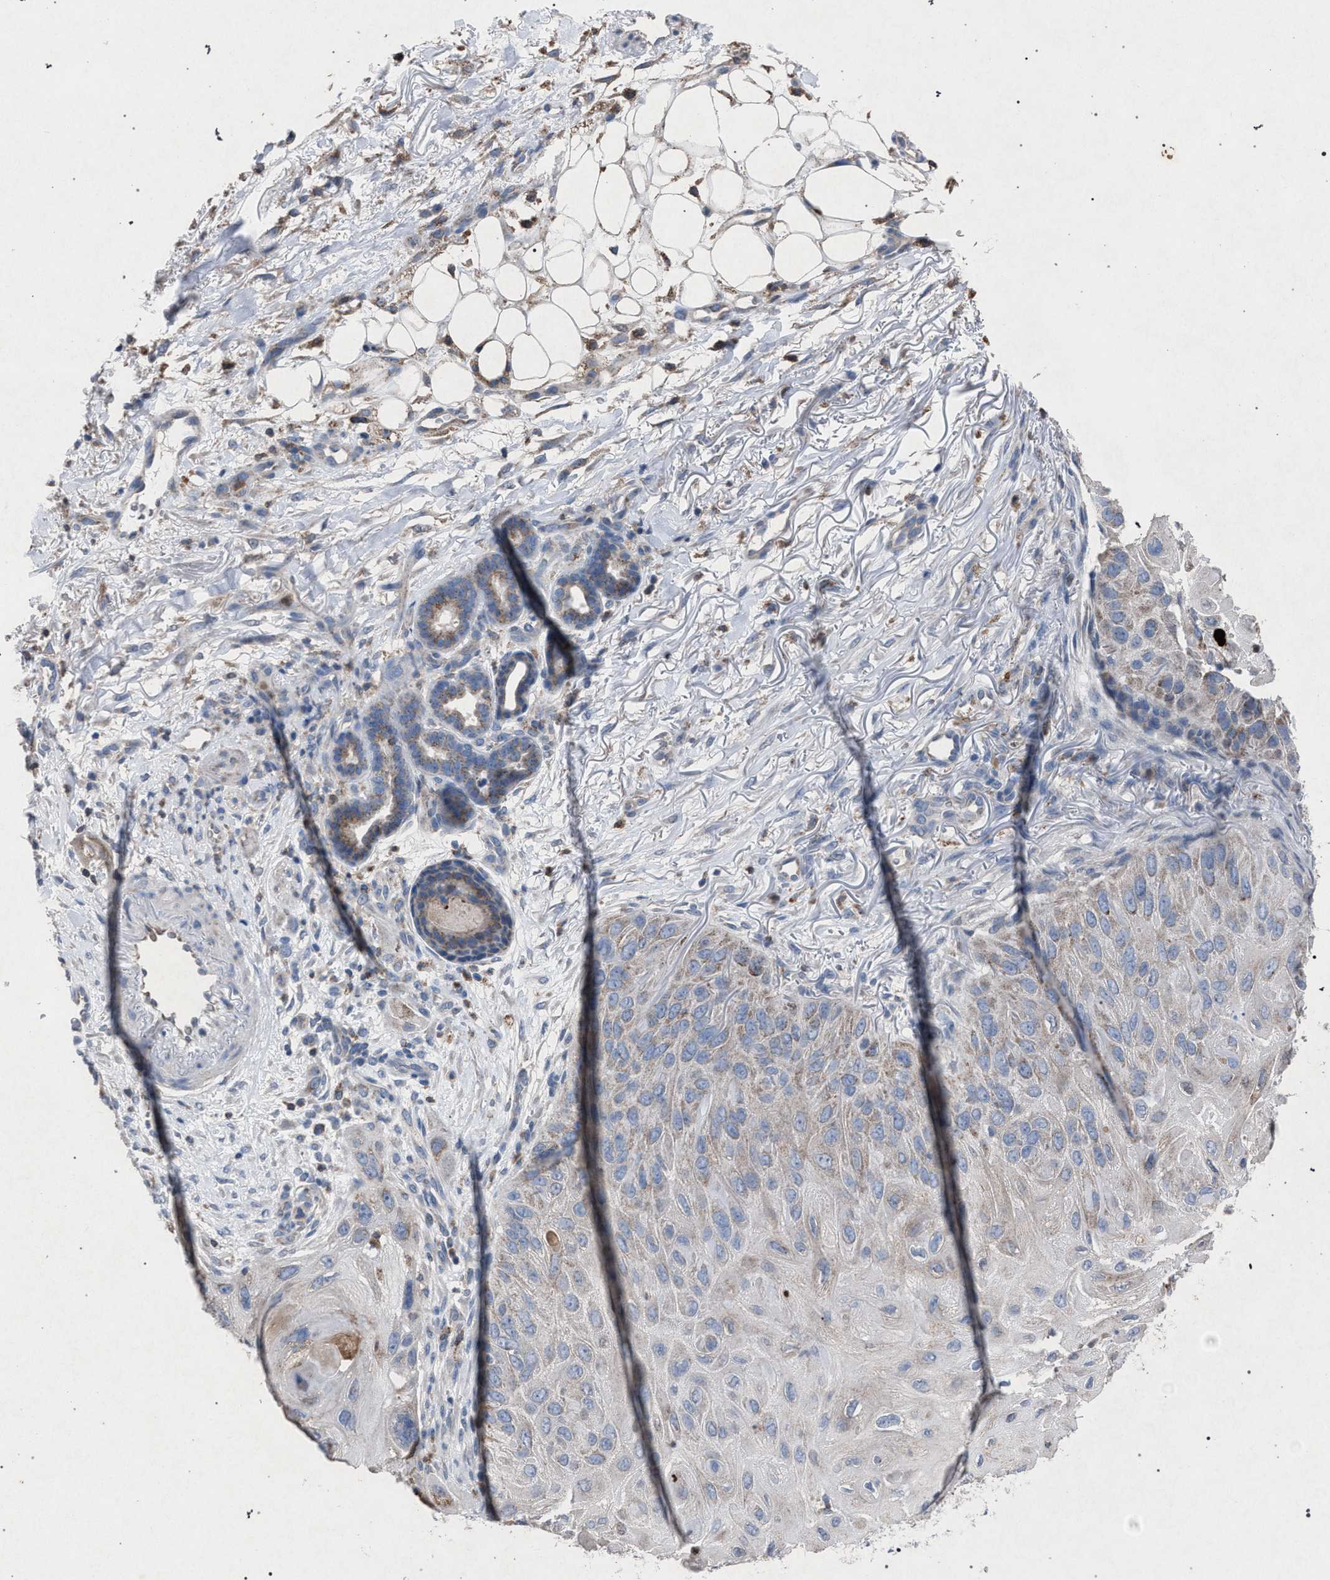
{"staining": {"intensity": "weak", "quantity": "25%-75%", "location": "cytoplasmic/membranous"}, "tissue": "skin cancer", "cell_type": "Tumor cells", "image_type": "cancer", "snomed": [{"axis": "morphology", "description": "Squamous cell carcinoma, NOS"}, {"axis": "topography", "description": "Skin"}], "caption": "Weak cytoplasmic/membranous protein staining is identified in approximately 25%-75% of tumor cells in skin cancer (squamous cell carcinoma).", "gene": "HSD17B4", "patient": {"sex": "female", "age": 77}}